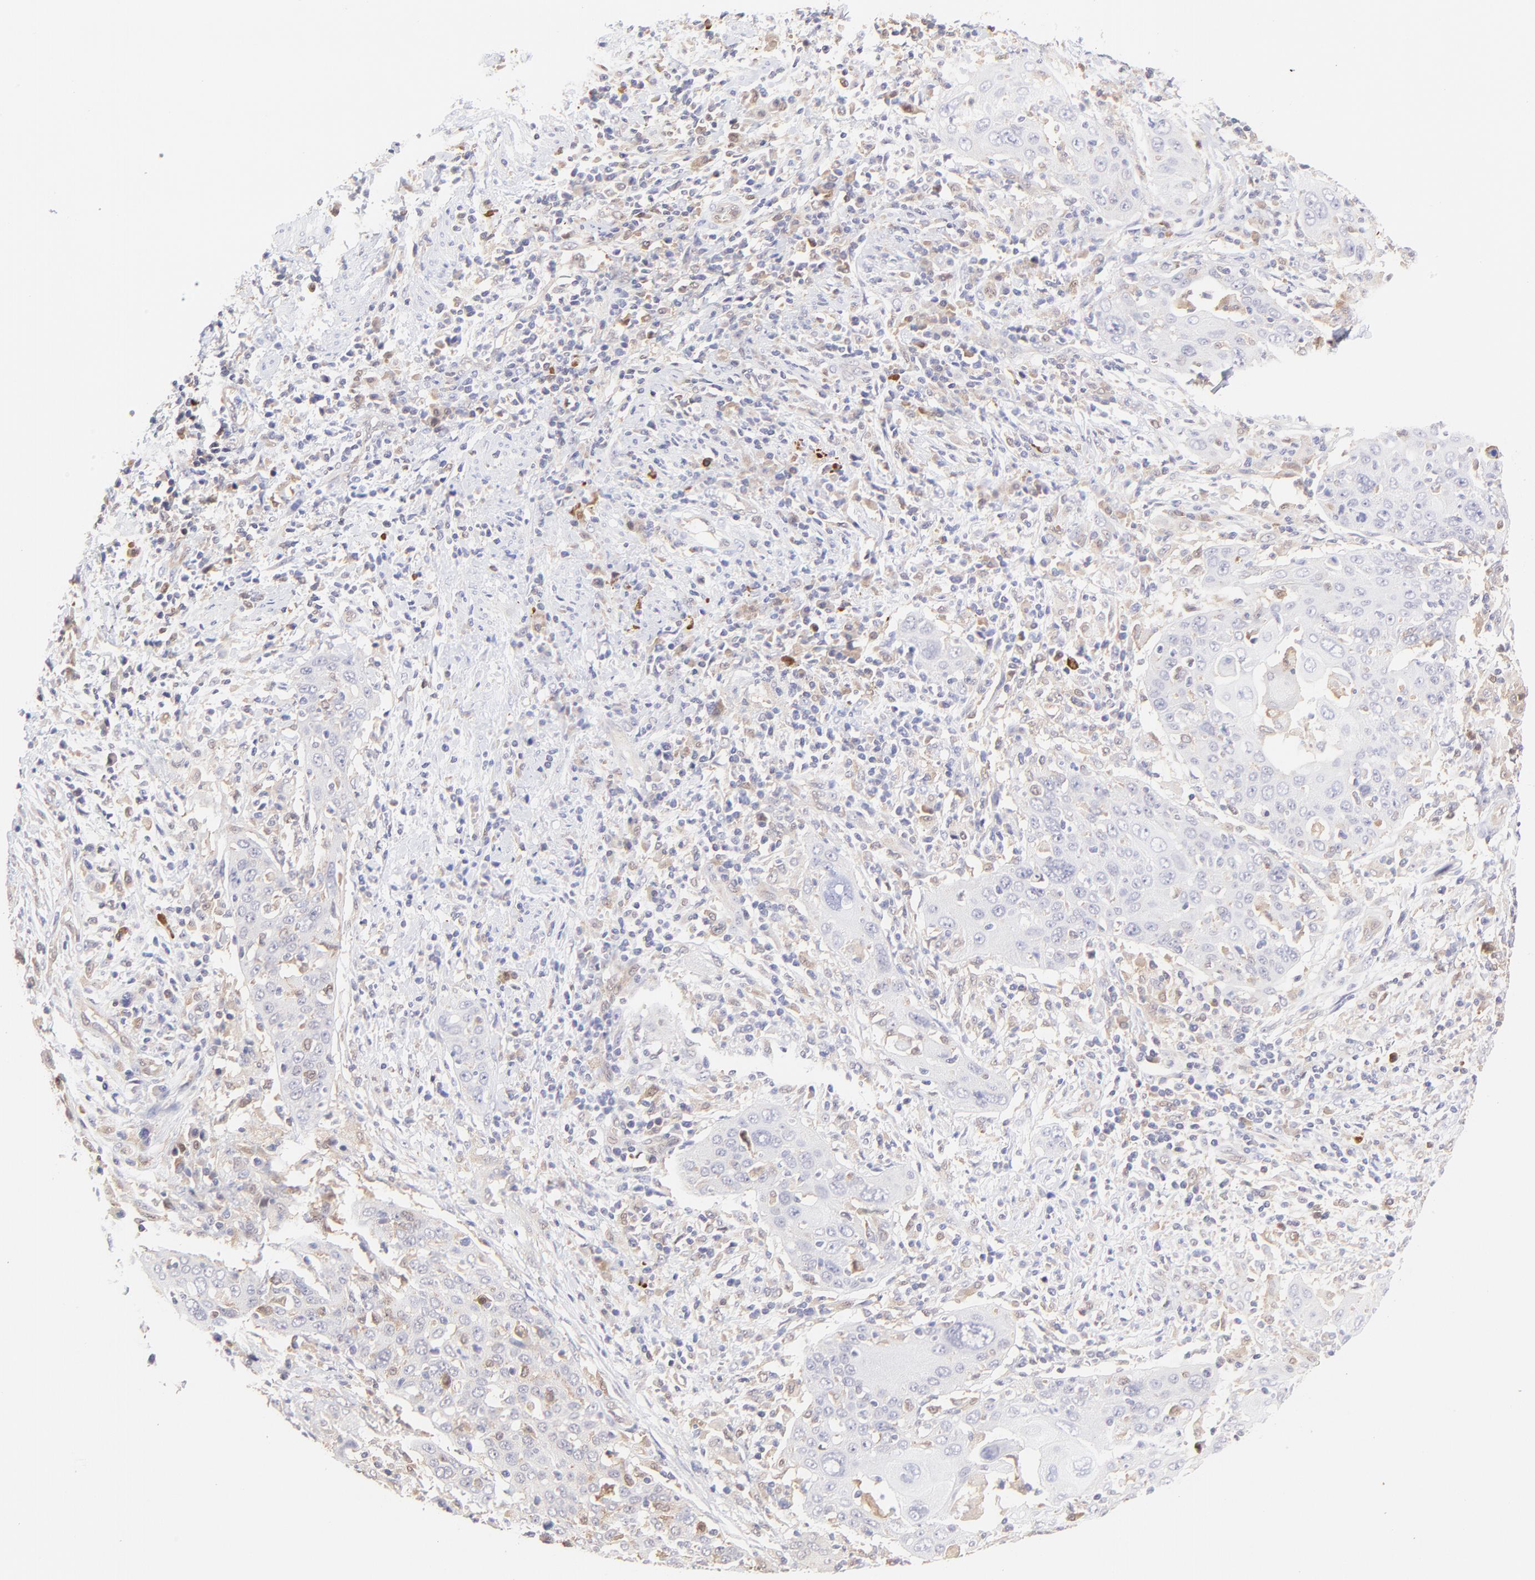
{"staining": {"intensity": "negative", "quantity": "none", "location": "none"}, "tissue": "cervical cancer", "cell_type": "Tumor cells", "image_type": "cancer", "snomed": [{"axis": "morphology", "description": "Squamous cell carcinoma, NOS"}, {"axis": "topography", "description": "Cervix"}], "caption": "There is no significant staining in tumor cells of cervical cancer (squamous cell carcinoma).", "gene": "HYAL1", "patient": {"sex": "female", "age": 54}}